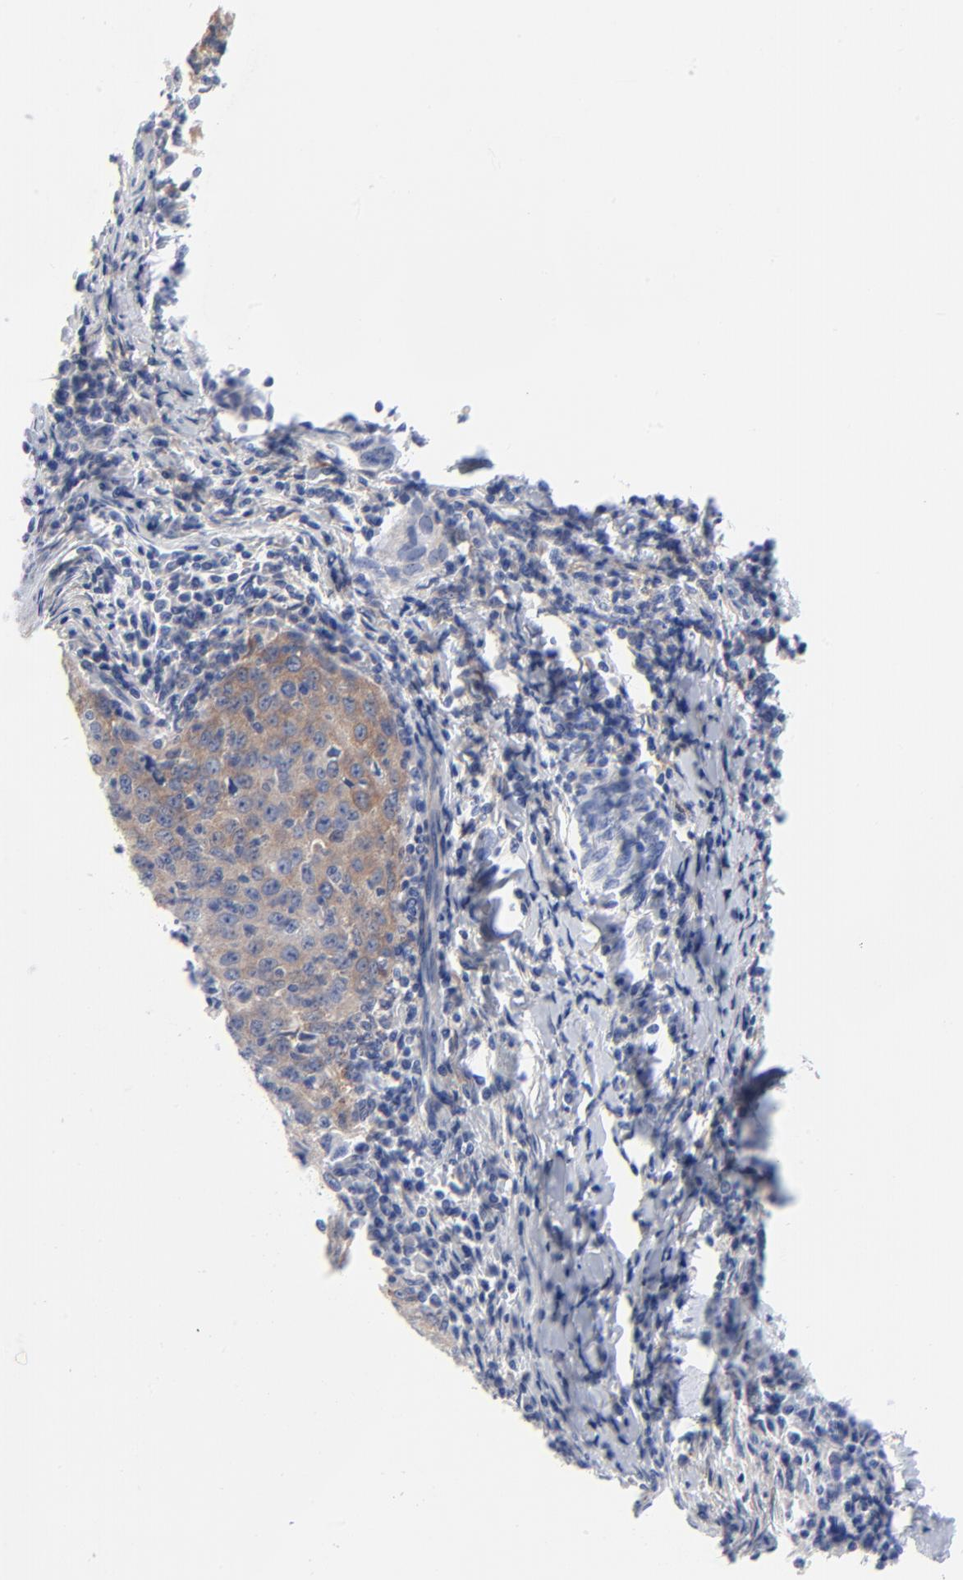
{"staining": {"intensity": "weak", "quantity": ">75%", "location": "cytoplasmic/membranous"}, "tissue": "cervical cancer", "cell_type": "Tumor cells", "image_type": "cancer", "snomed": [{"axis": "morphology", "description": "Squamous cell carcinoma, NOS"}, {"axis": "topography", "description": "Cervix"}], "caption": "Squamous cell carcinoma (cervical) stained with a protein marker displays weak staining in tumor cells.", "gene": "STAT2", "patient": {"sex": "female", "age": 27}}